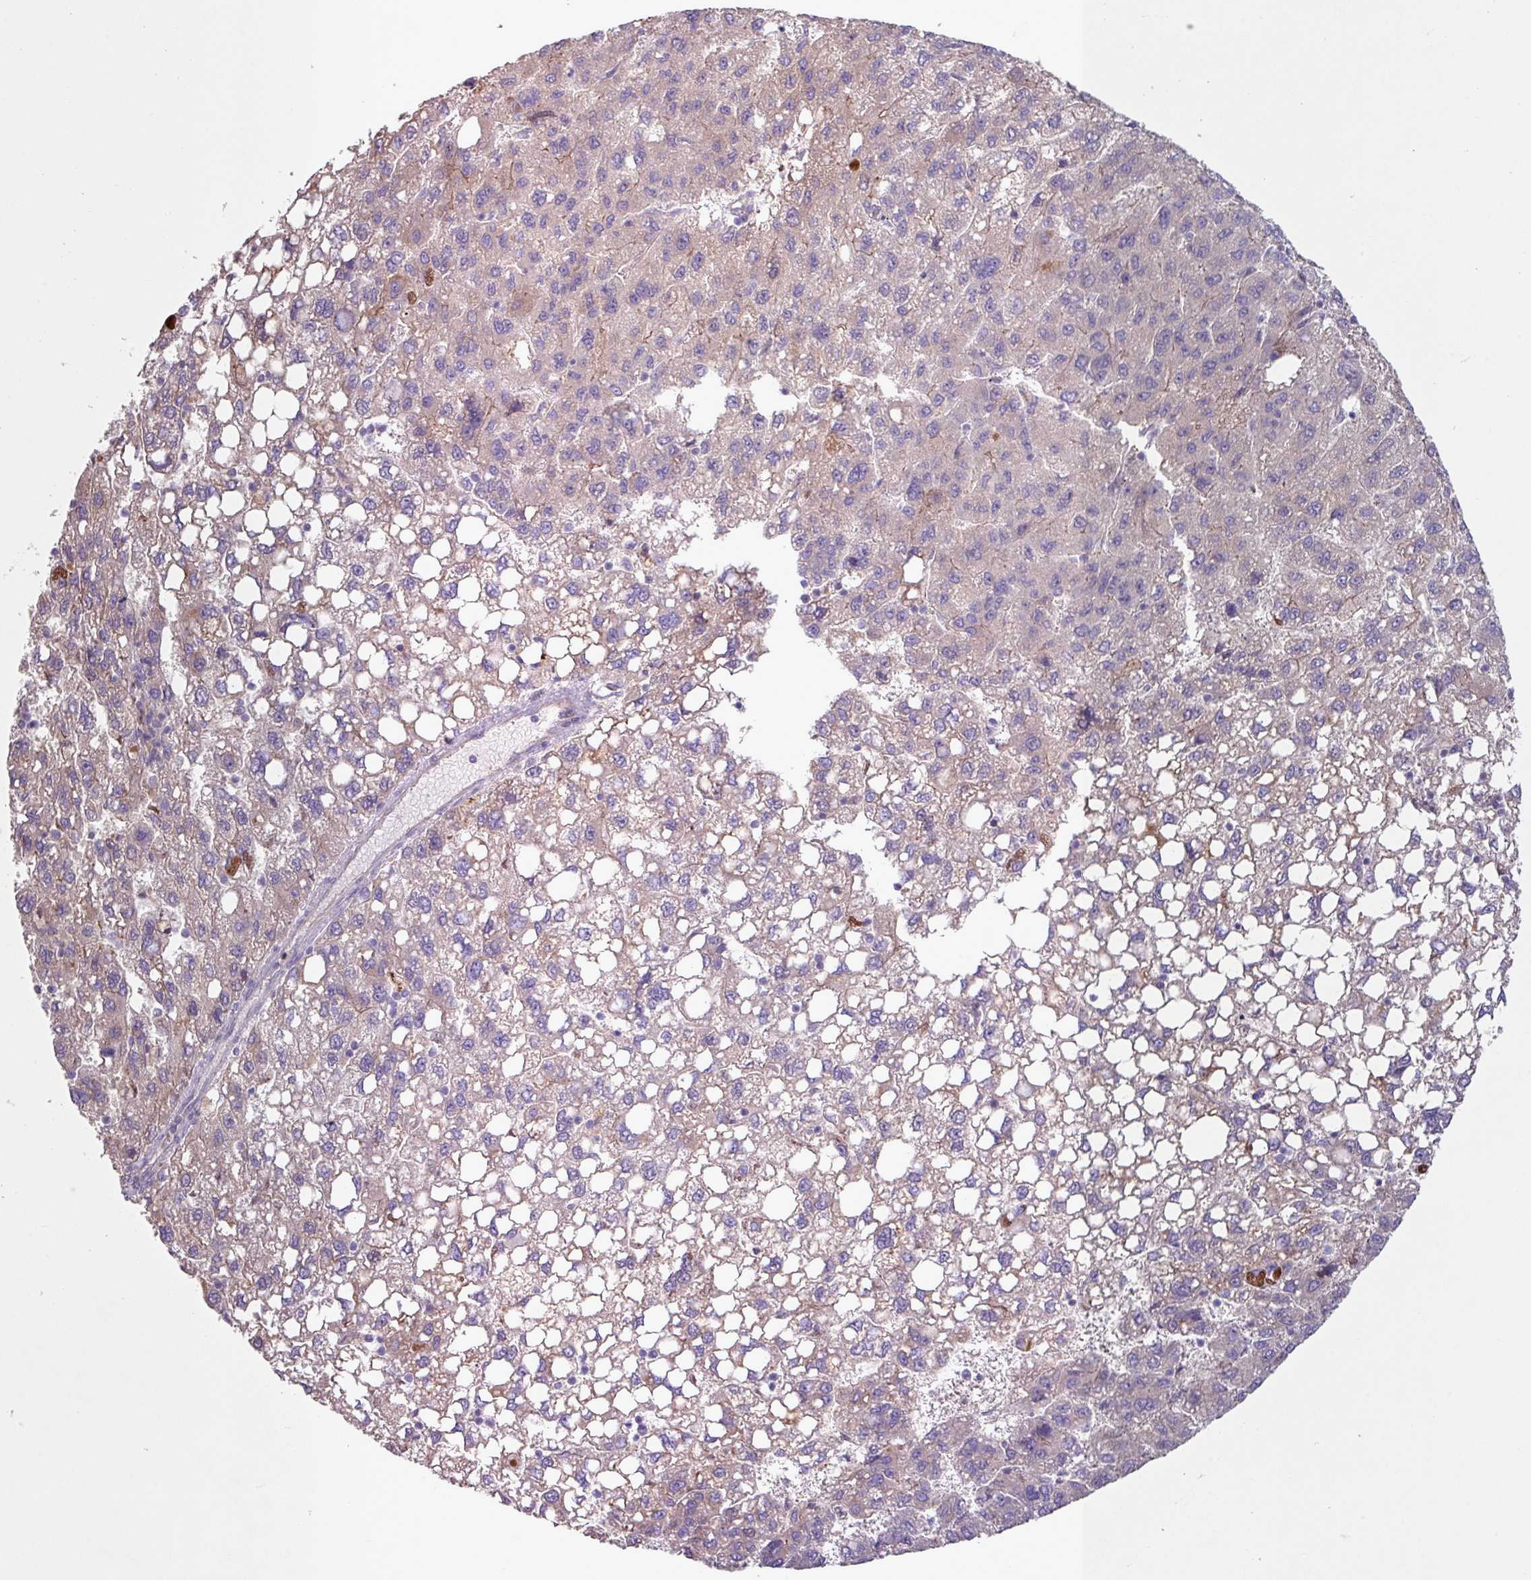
{"staining": {"intensity": "negative", "quantity": "none", "location": "none"}, "tissue": "liver cancer", "cell_type": "Tumor cells", "image_type": "cancer", "snomed": [{"axis": "morphology", "description": "Carcinoma, Hepatocellular, NOS"}, {"axis": "topography", "description": "Liver"}], "caption": "High power microscopy histopathology image of an IHC histopathology image of liver cancer (hepatocellular carcinoma), revealing no significant staining in tumor cells.", "gene": "IQCJ", "patient": {"sex": "female", "age": 82}}